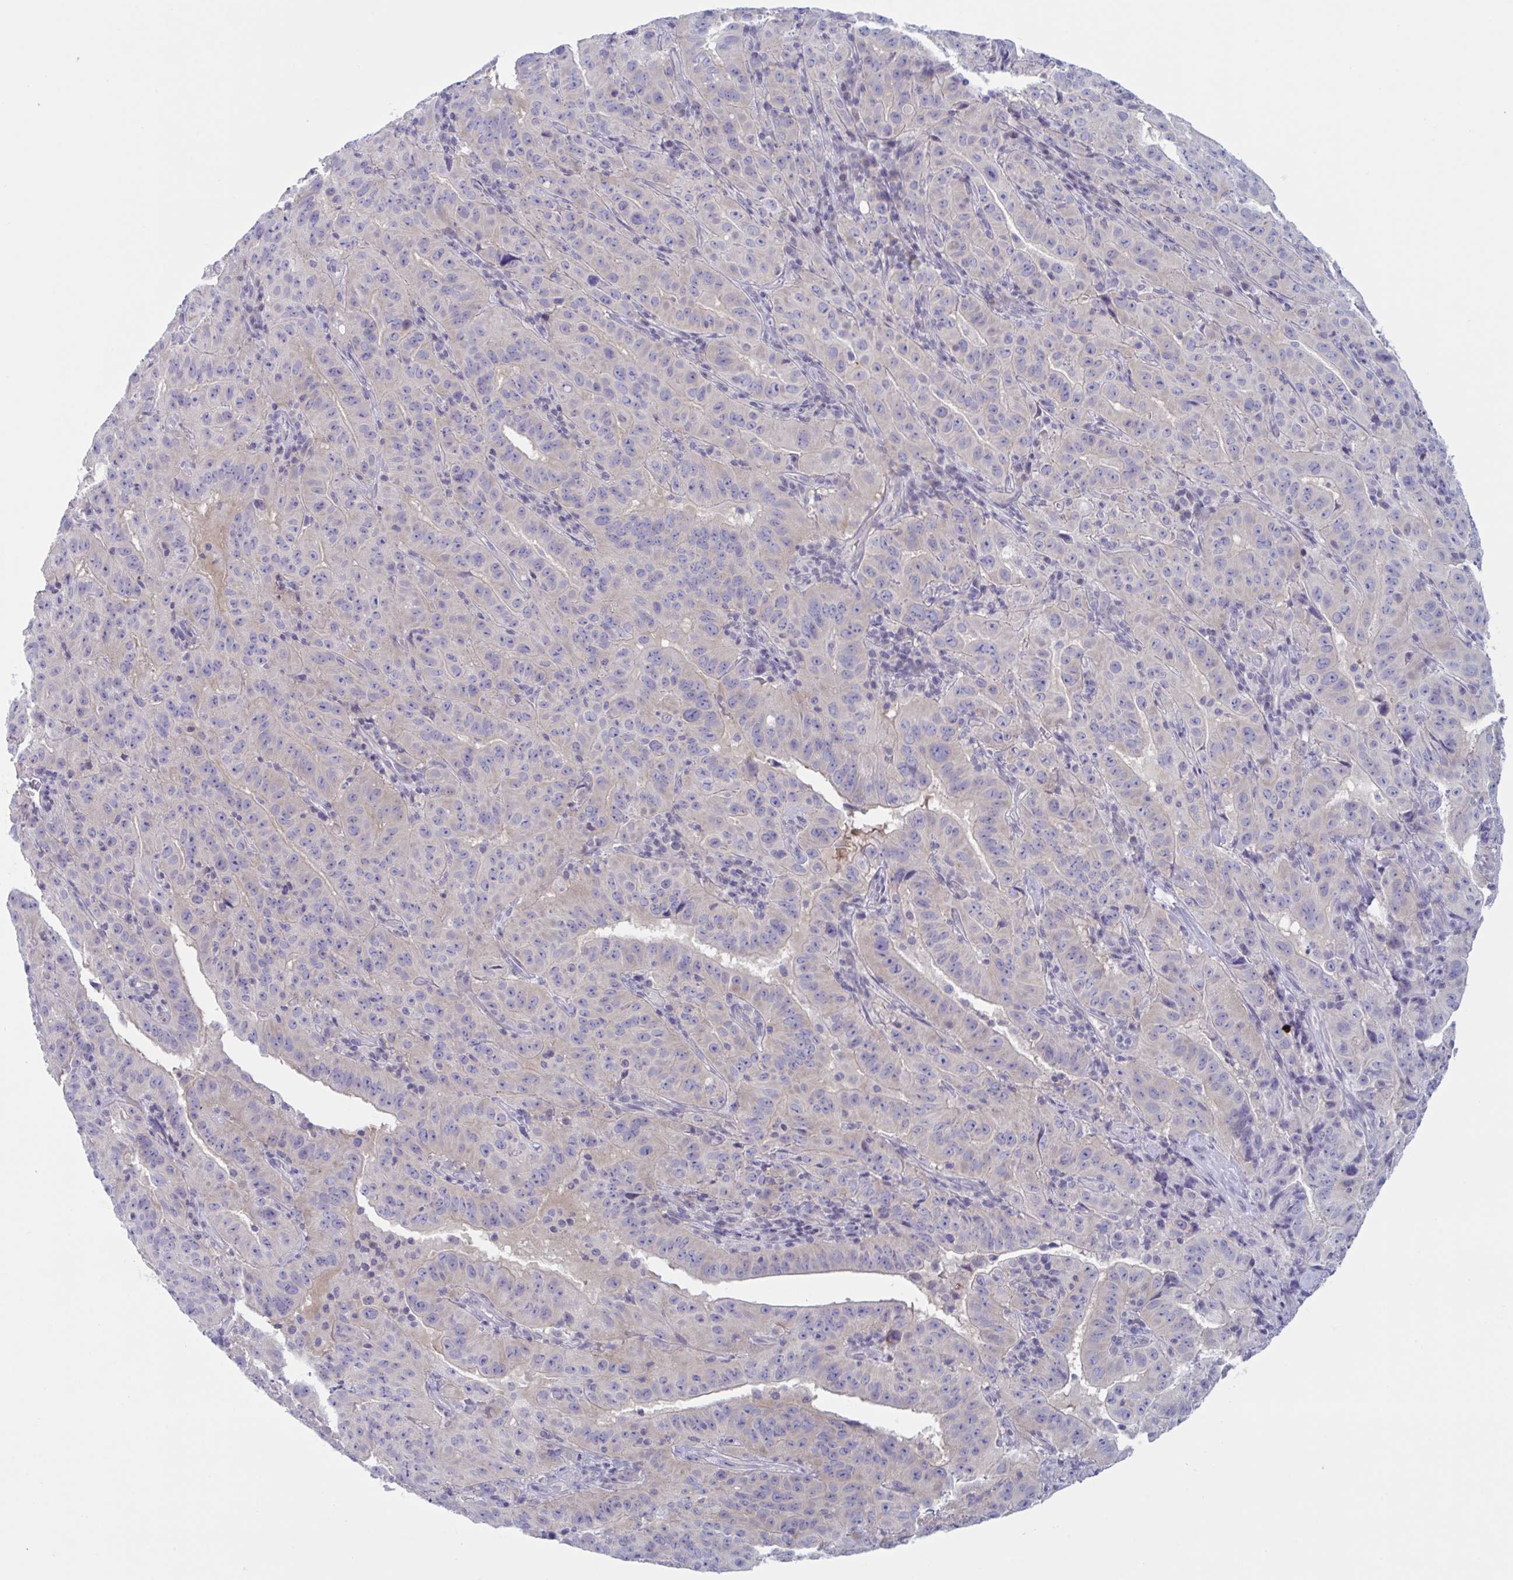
{"staining": {"intensity": "negative", "quantity": "none", "location": "none"}, "tissue": "pancreatic cancer", "cell_type": "Tumor cells", "image_type": "cancer", "snomed": [{"axis": "morphology", "description": "Adenocarcinoma, NOS"}, {"axis": "topography", "description": "Pancreas"}], "caption": "A micrograph of pancreatic cancer (adenocarcinoma) stained for a protein displays no brown staining in tumor cells.", "gene": "NAA30", "patient": {"sex": "male", "age": 63}}